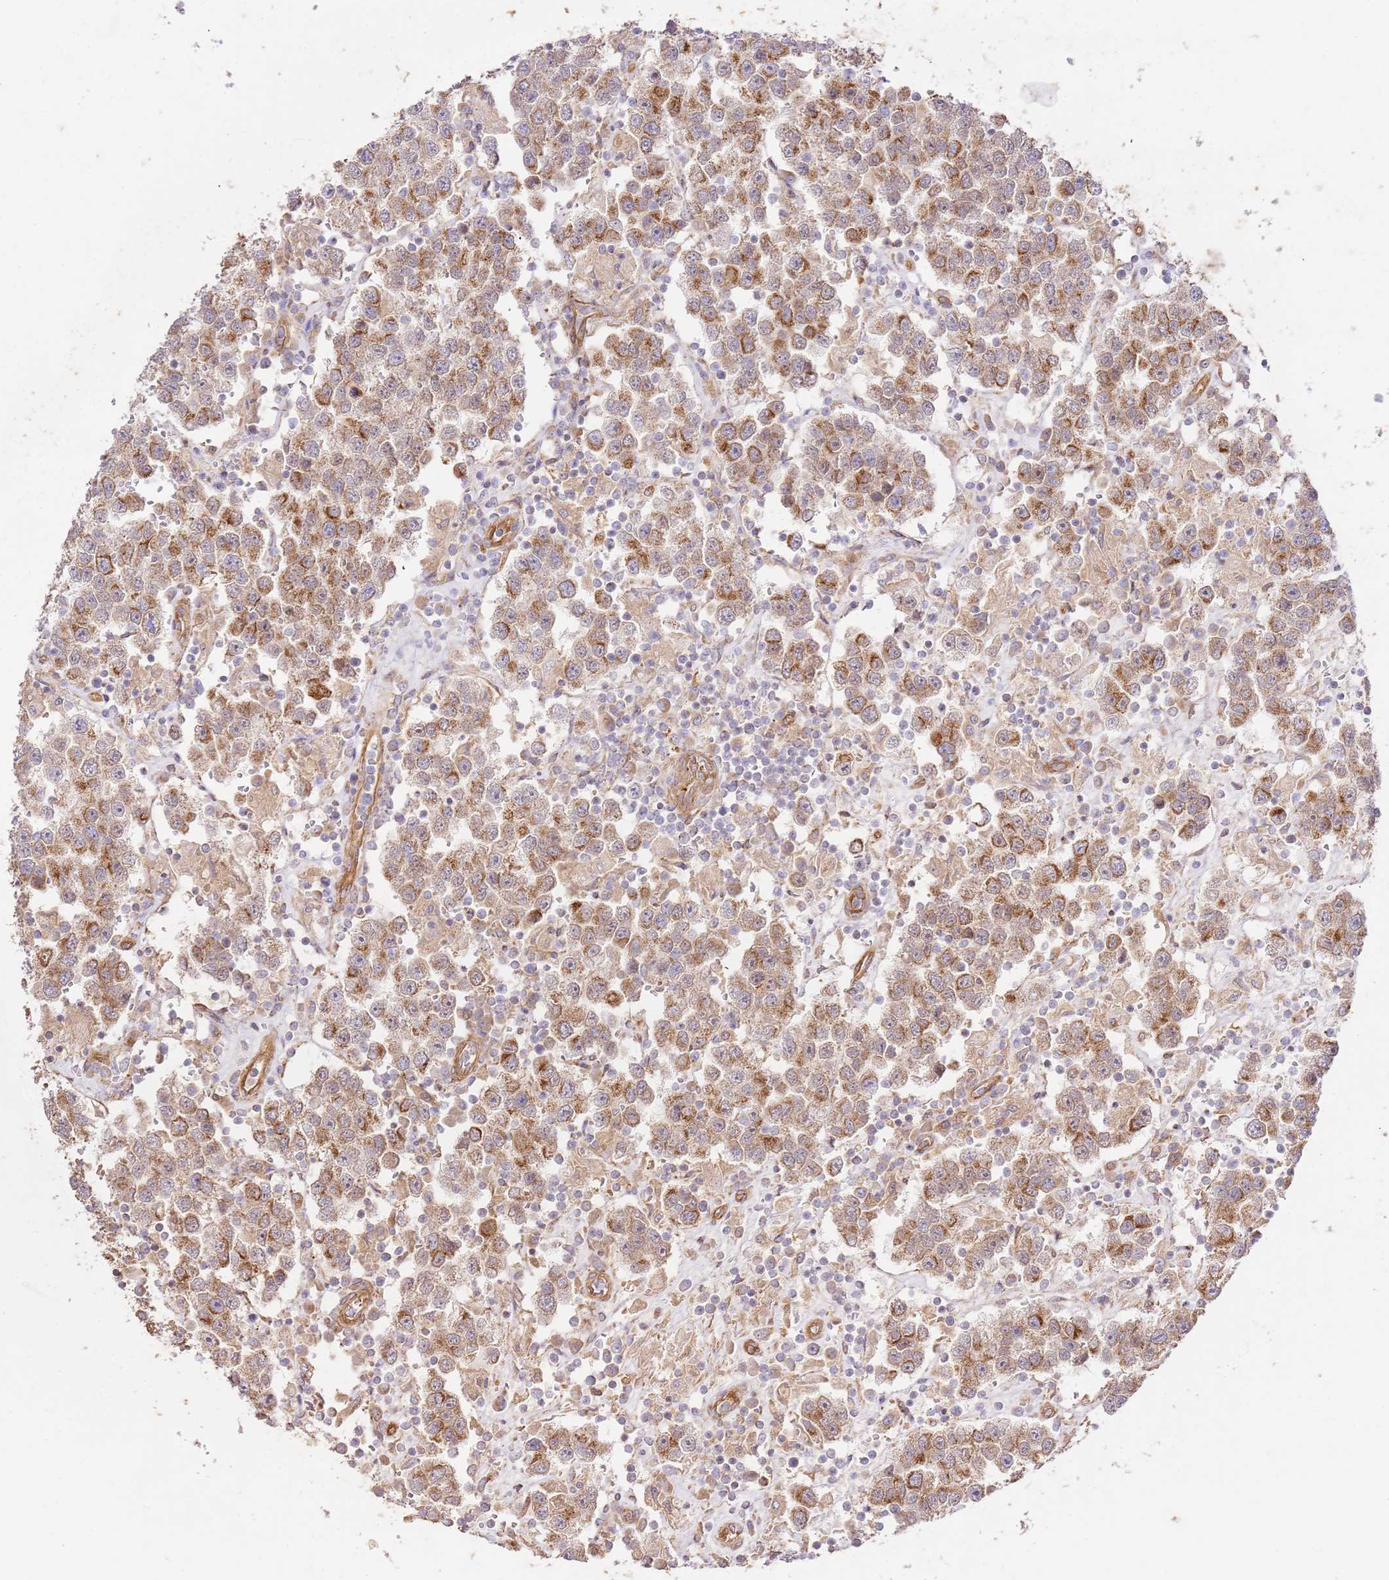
{"staining": {"intensity": "moderate", "quantity": ">75%", "location": "cytoplasmic/membranous"}, "tissue": "testis cancer", "cell_type": "Tumor cells", "image_type": "cancer", "snomed": [{"axis": "morphology", "description": "Seminoma, NOS"}, {"axis": "topography", "description": "Testis"}], "caption": "This is an image of IHC staining of testis cancer, which shows moderate expression in the cytoplasmic/membranous of tumor cells.", "gene": "ZBTB39", "patient": {"sex": "male", "age": 37}}